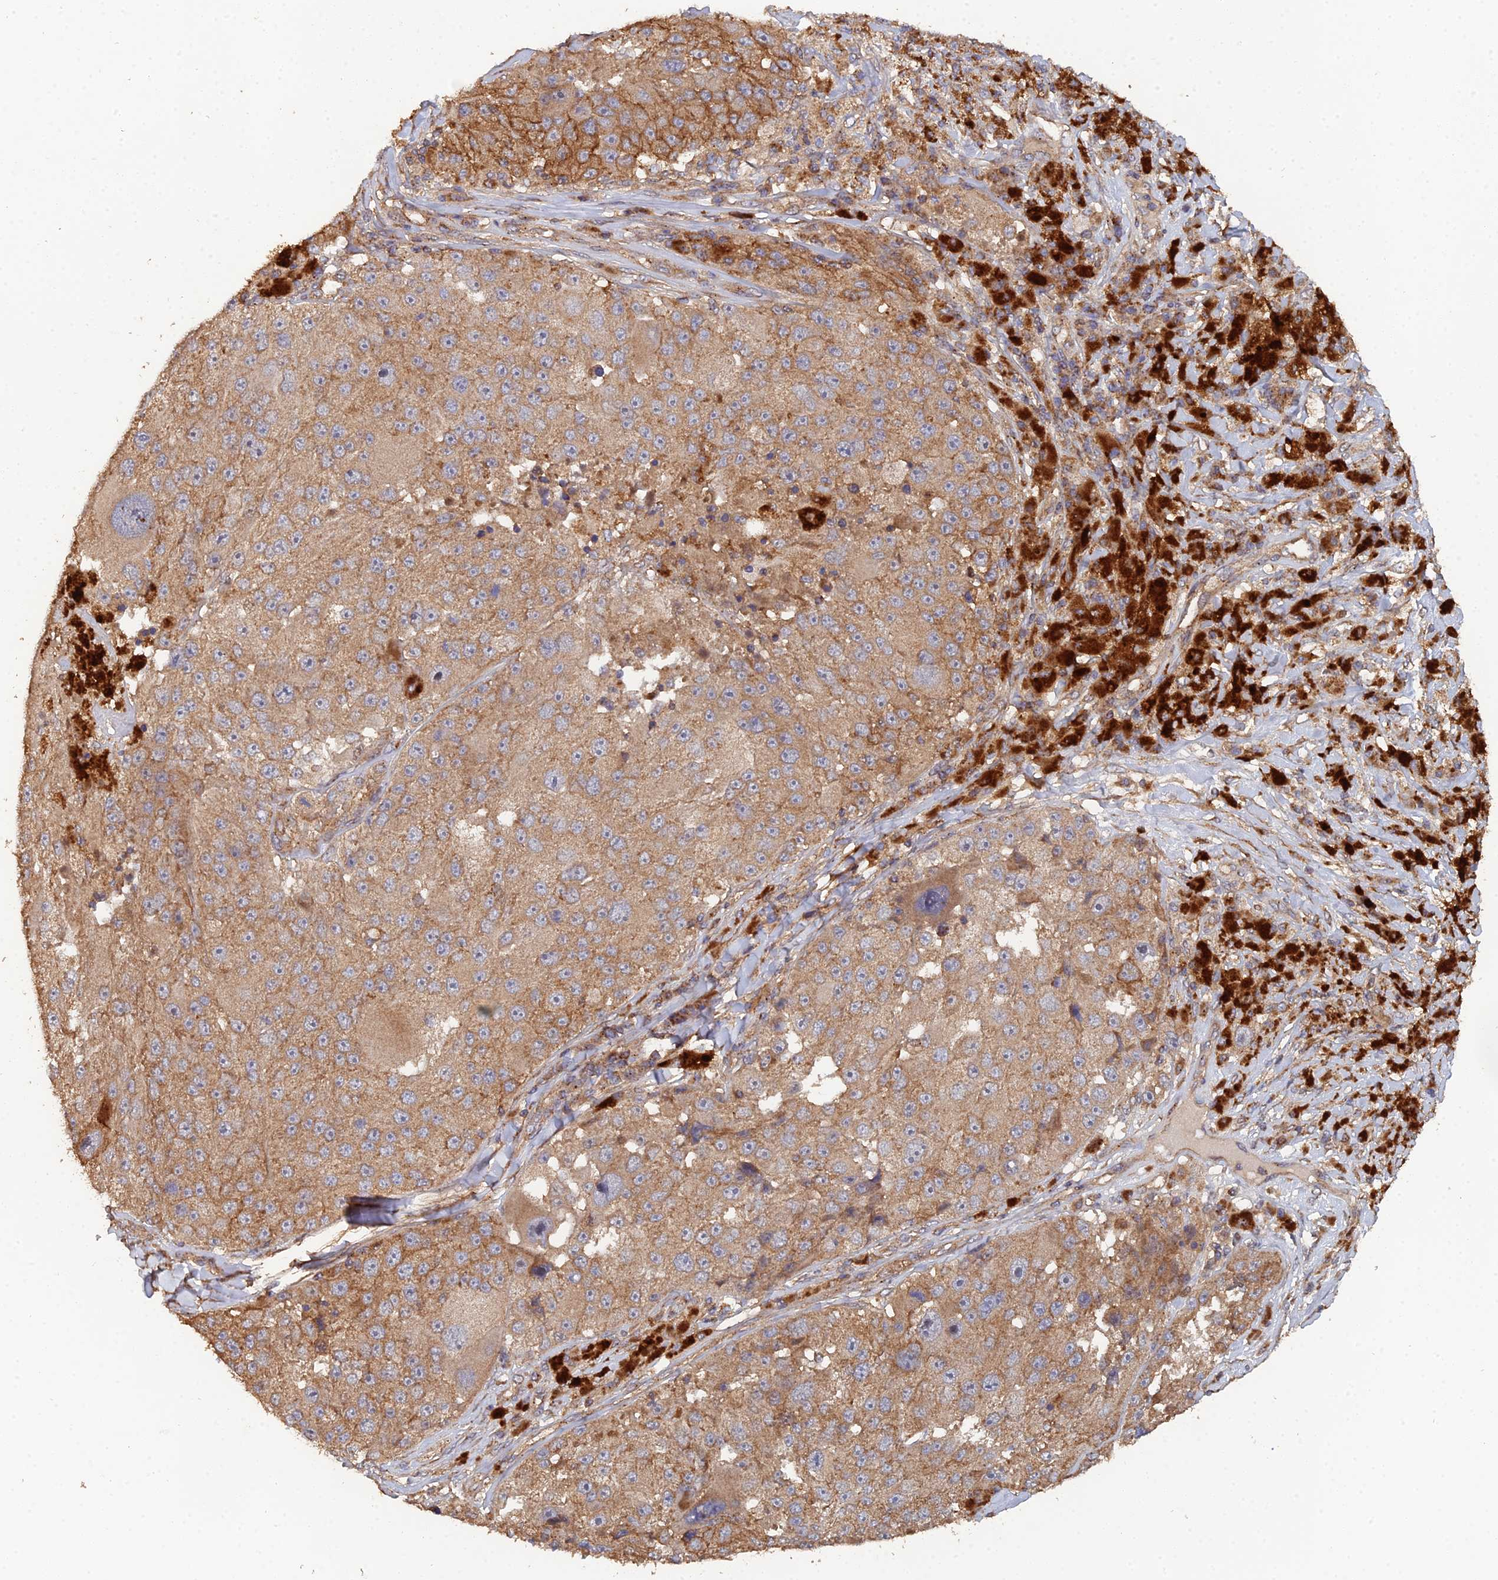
{"staining": {"intensity": "moderate", "quantity": ">75%", "location": "cytoplasmic/membranous"}, "tissue": "melanoma", "cell_type": "Tumor cells", "image_type": "cancer", "snomed": [{"axis": "morphology", "description": "Malignant melanoma, Metastatic site"}, {"axis": "topography", "description": "Lymph node"}], "caption": "IHC (DAB) staining of human melanoma shows moderate cytoplasmic/membranous protein expression in about >75% of tumor cells.", "gene": "SPANXN4", "patient": {"sex": "male", "age": 62}}